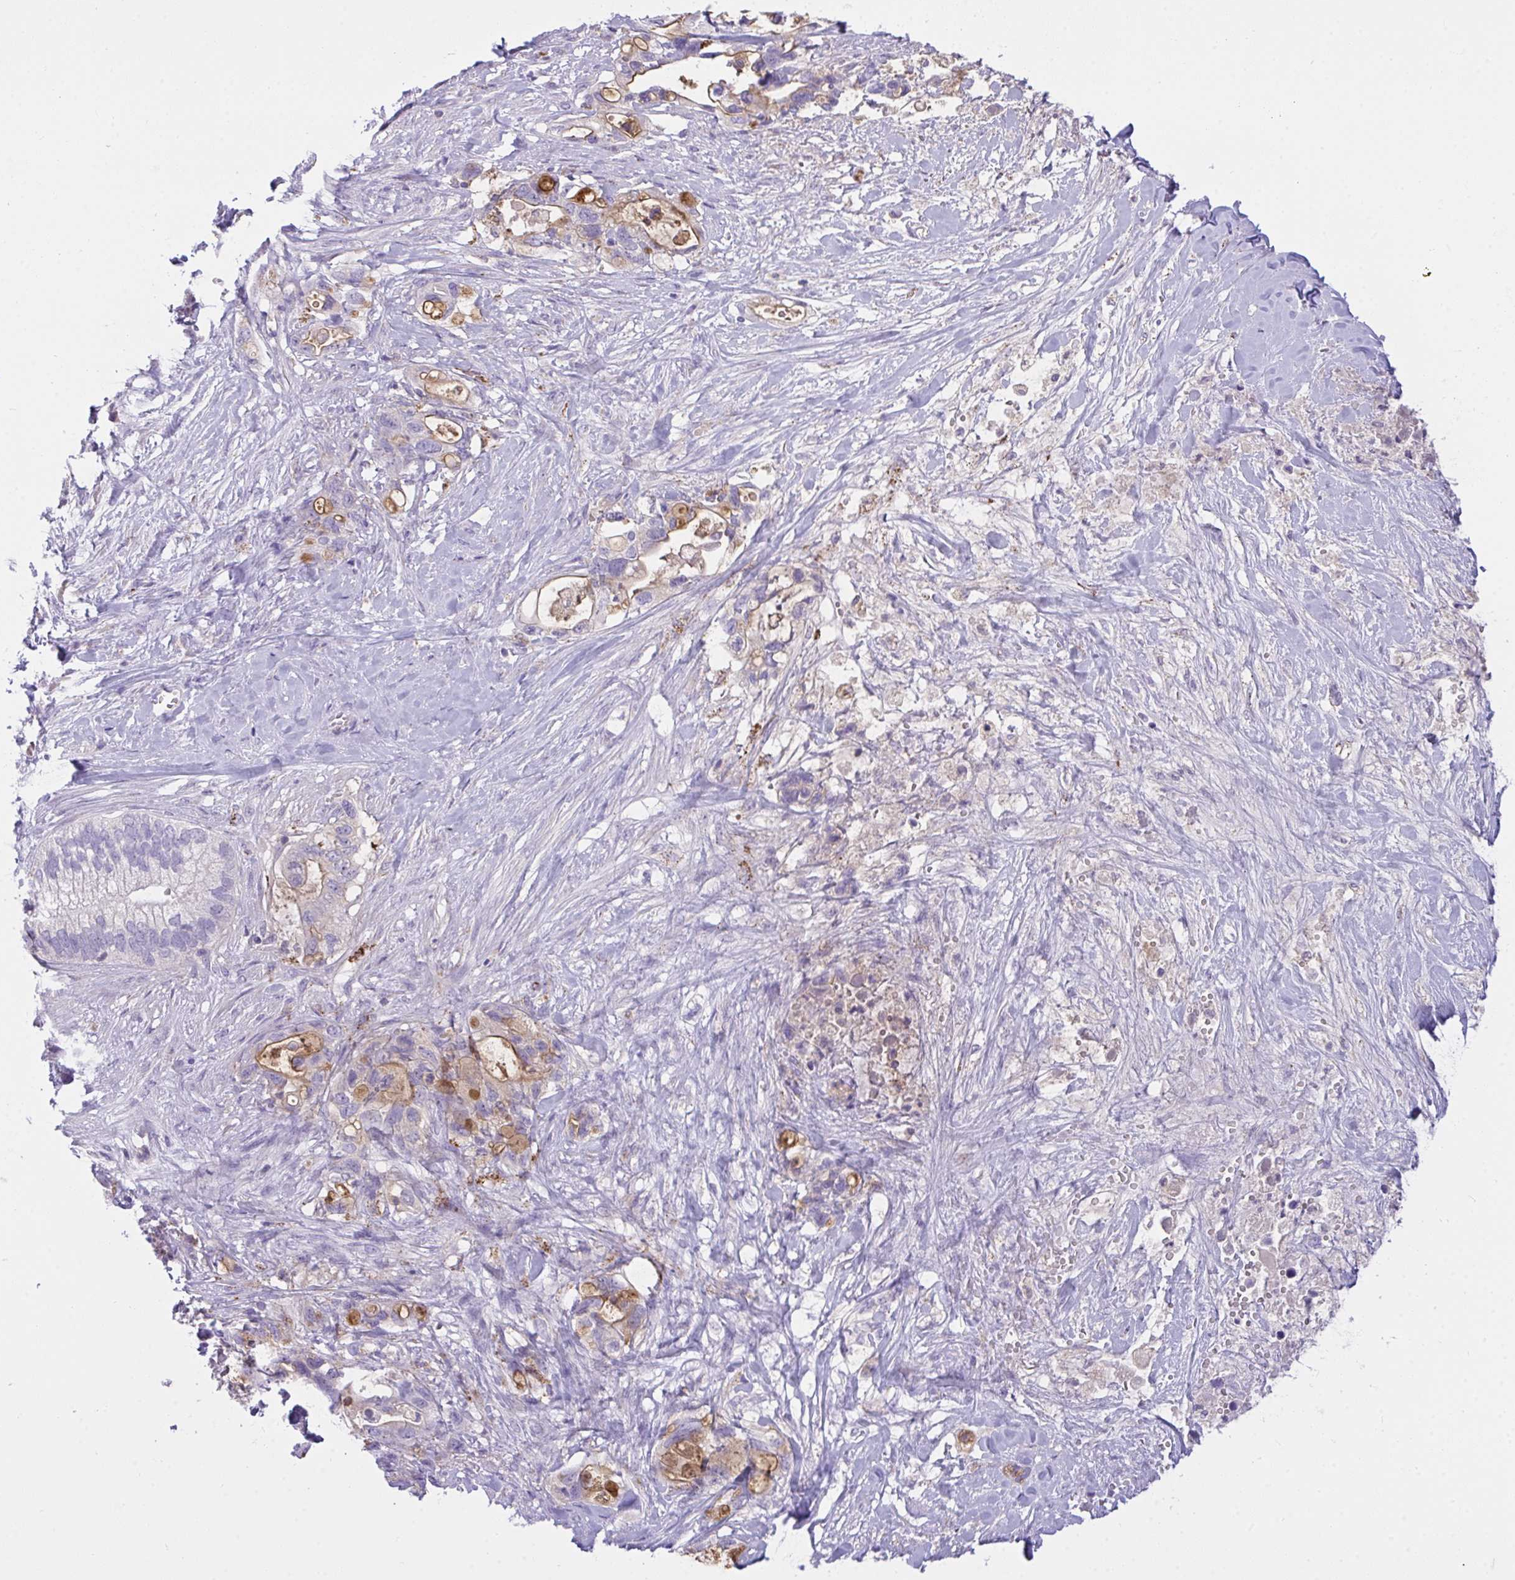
{"staining": {"intensity": "weak", "quantity": "<25%", "location": "cytoplasmic/membranous"}, "tissue": "pancreatic cancer", "cell_type": "Tumor cells", "image_type": "cancer", "snomed": [{"axis": "morphology", "description": "Adenocarcinoma, NOS"}, {"axis": "topography", "description": "Pancreas"}], "caption": "Pancreatic cancer (adenocarcinoma) stained for a protein using IHC demonstrates no positivity tumor cells.", "gene": "SEMA6B", "patient": {"sex": "female", "age": 72}}